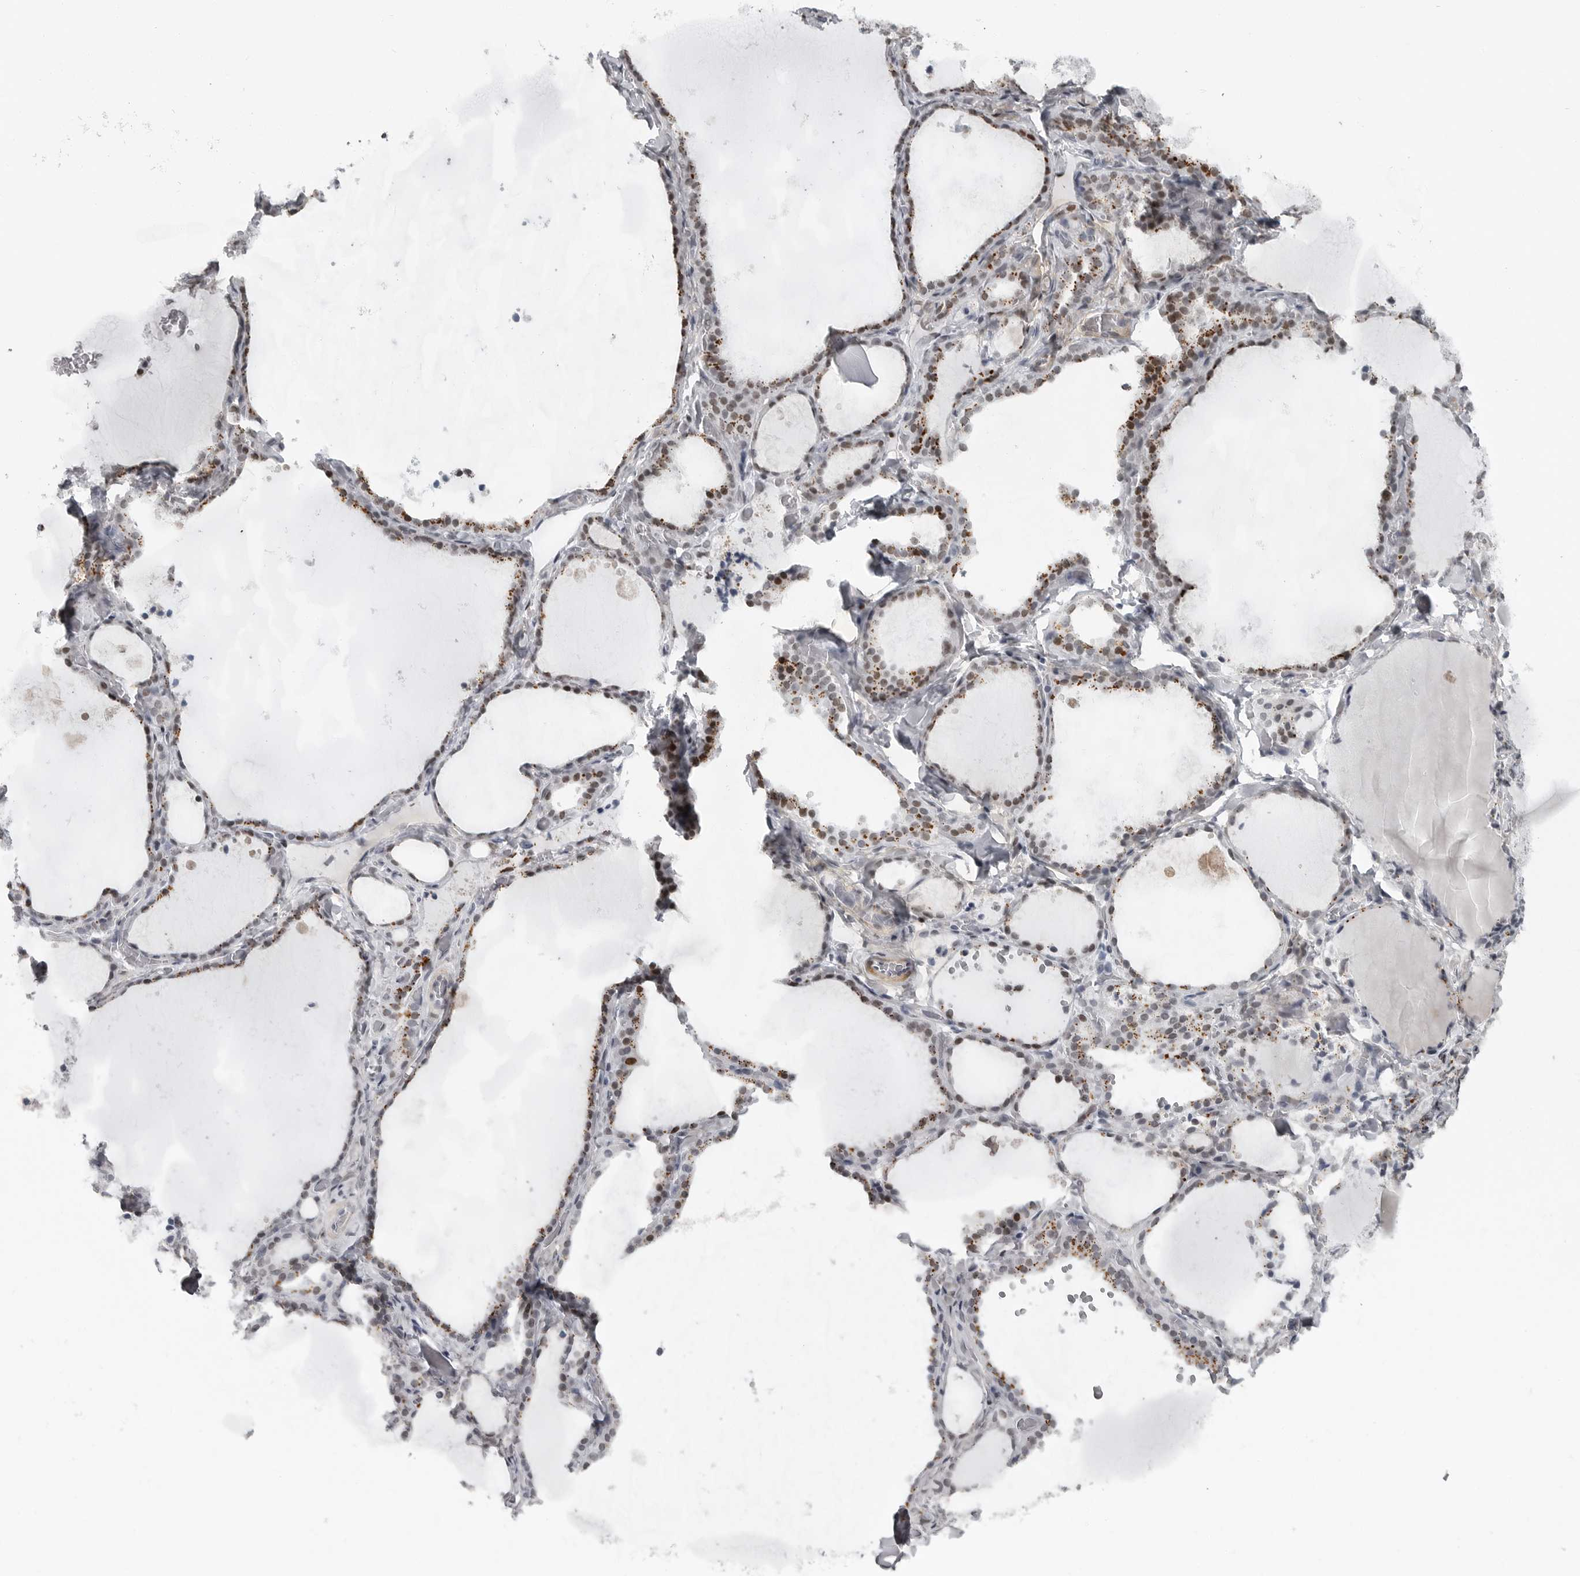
{"staining": {"intensity": "moderate", "quantity": "25%-75%", "location": "cytoplasmic/membranous,nuclear"}, "tissue": "thyroid gland", "cell_type": "Glandular cells", "image_type": "normal", "snomed": [{"axis": "morphology", "description": "Normal tissue, NOS"}, {"axis": "topography", "description": "Thyroid gland"}], "caption": "Human thyroid gland stained for a protein (brown) displays moderate cytoplasmic/membranous,nuclear positive expression in approximately 25%-75% of glandular cells.", "gene": "HMGN3", "patient": {"sex": "female", "age": 22}}